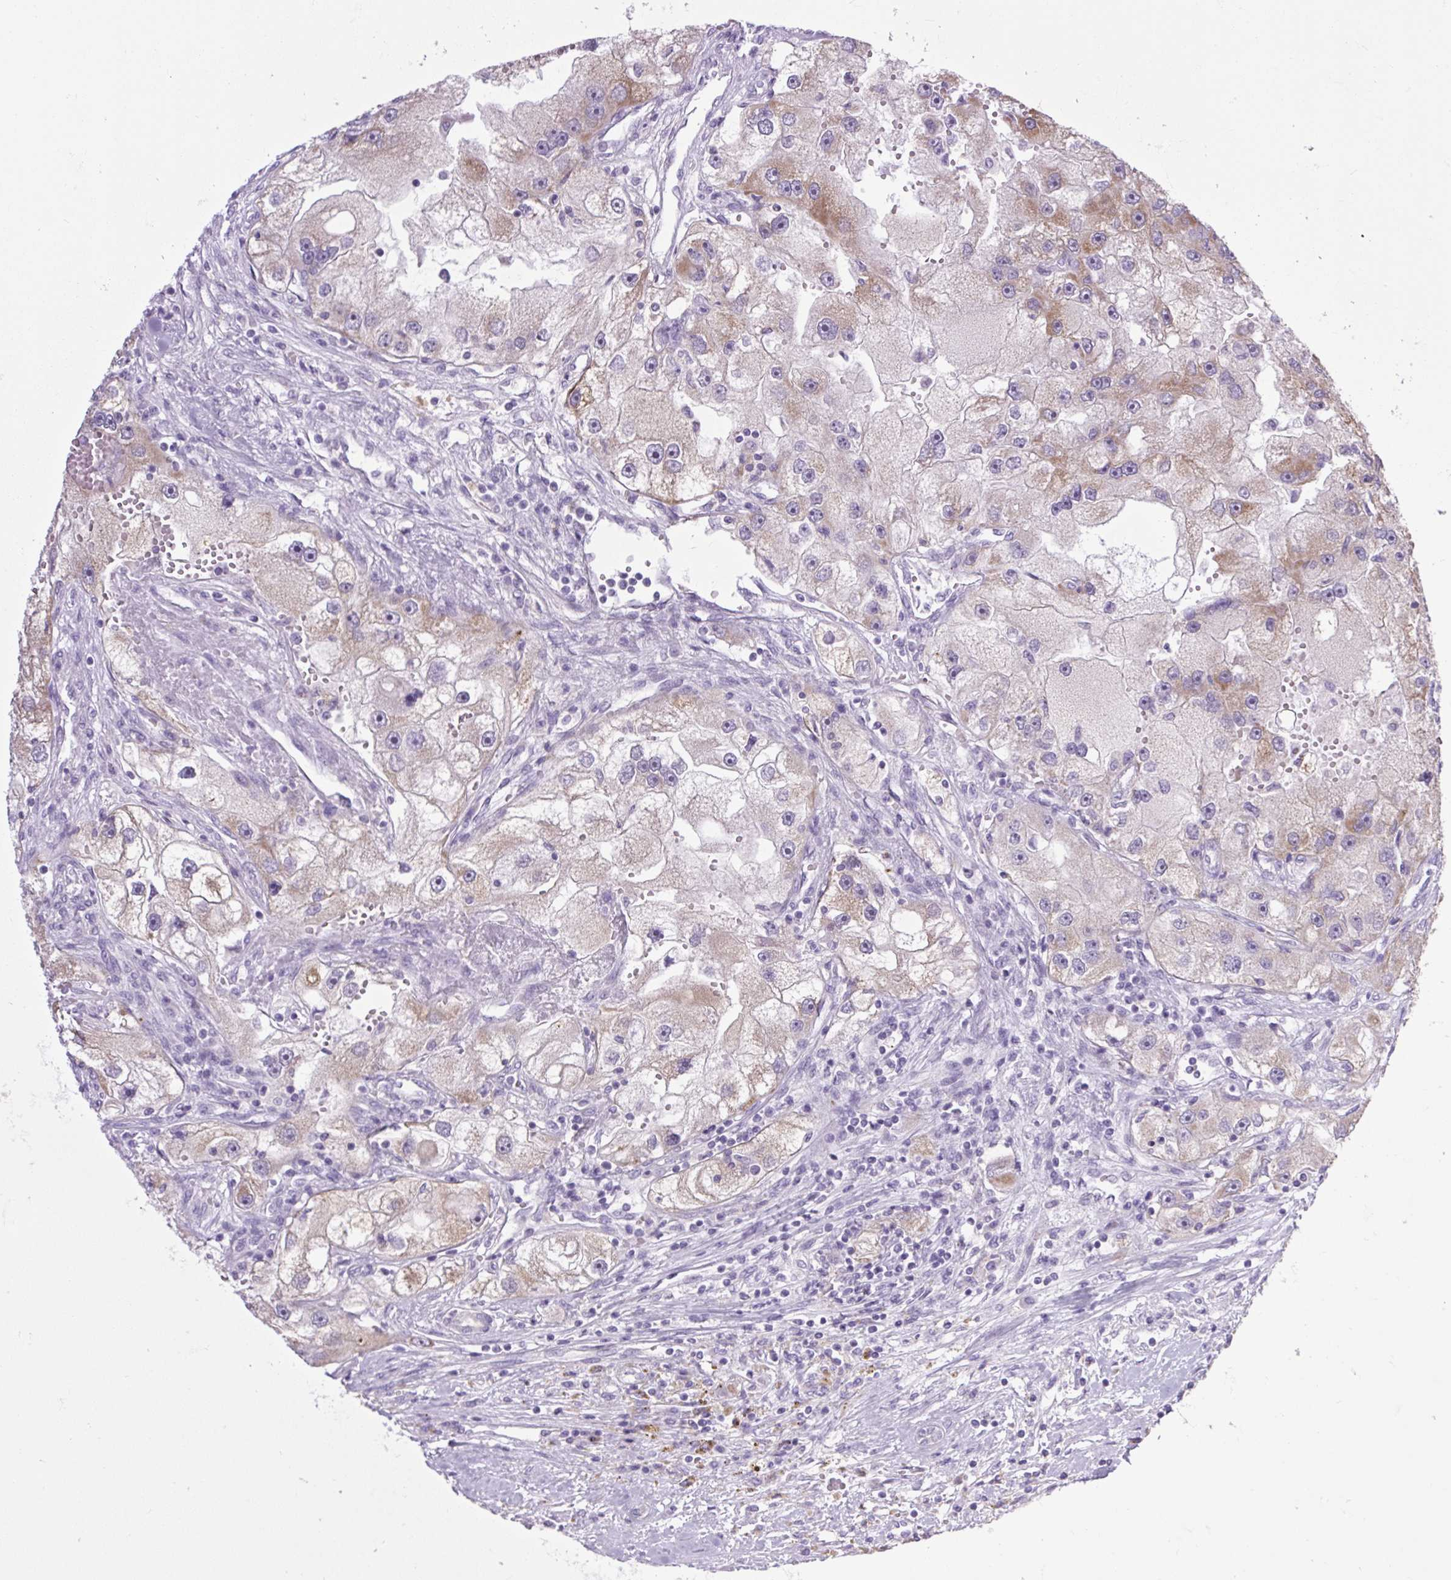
{"staining": {"intensity": "moderate", "quantity": "25%-75%", "location": "cytoplasmic/membranous"}, "tissue": "renal cancer", "cell_type": "Tumor cells", "image_type": "cancer", "snomed": [{"axis": "morphology", "description": "Adenocarcinoma, NOS"}, {"axis": "topography", "description": "Kidney"}], "caption": "Immunohistochemical staining of human renal cancer displays moderate cytoplasmic/membranous protein expression in approximately 25%-75% of tumor cells. (brown staining indicates protein expression, while blue staining denotes nuclei).", "gene": "RNASE10", "patient": {"sex": "male", "age": 63}}